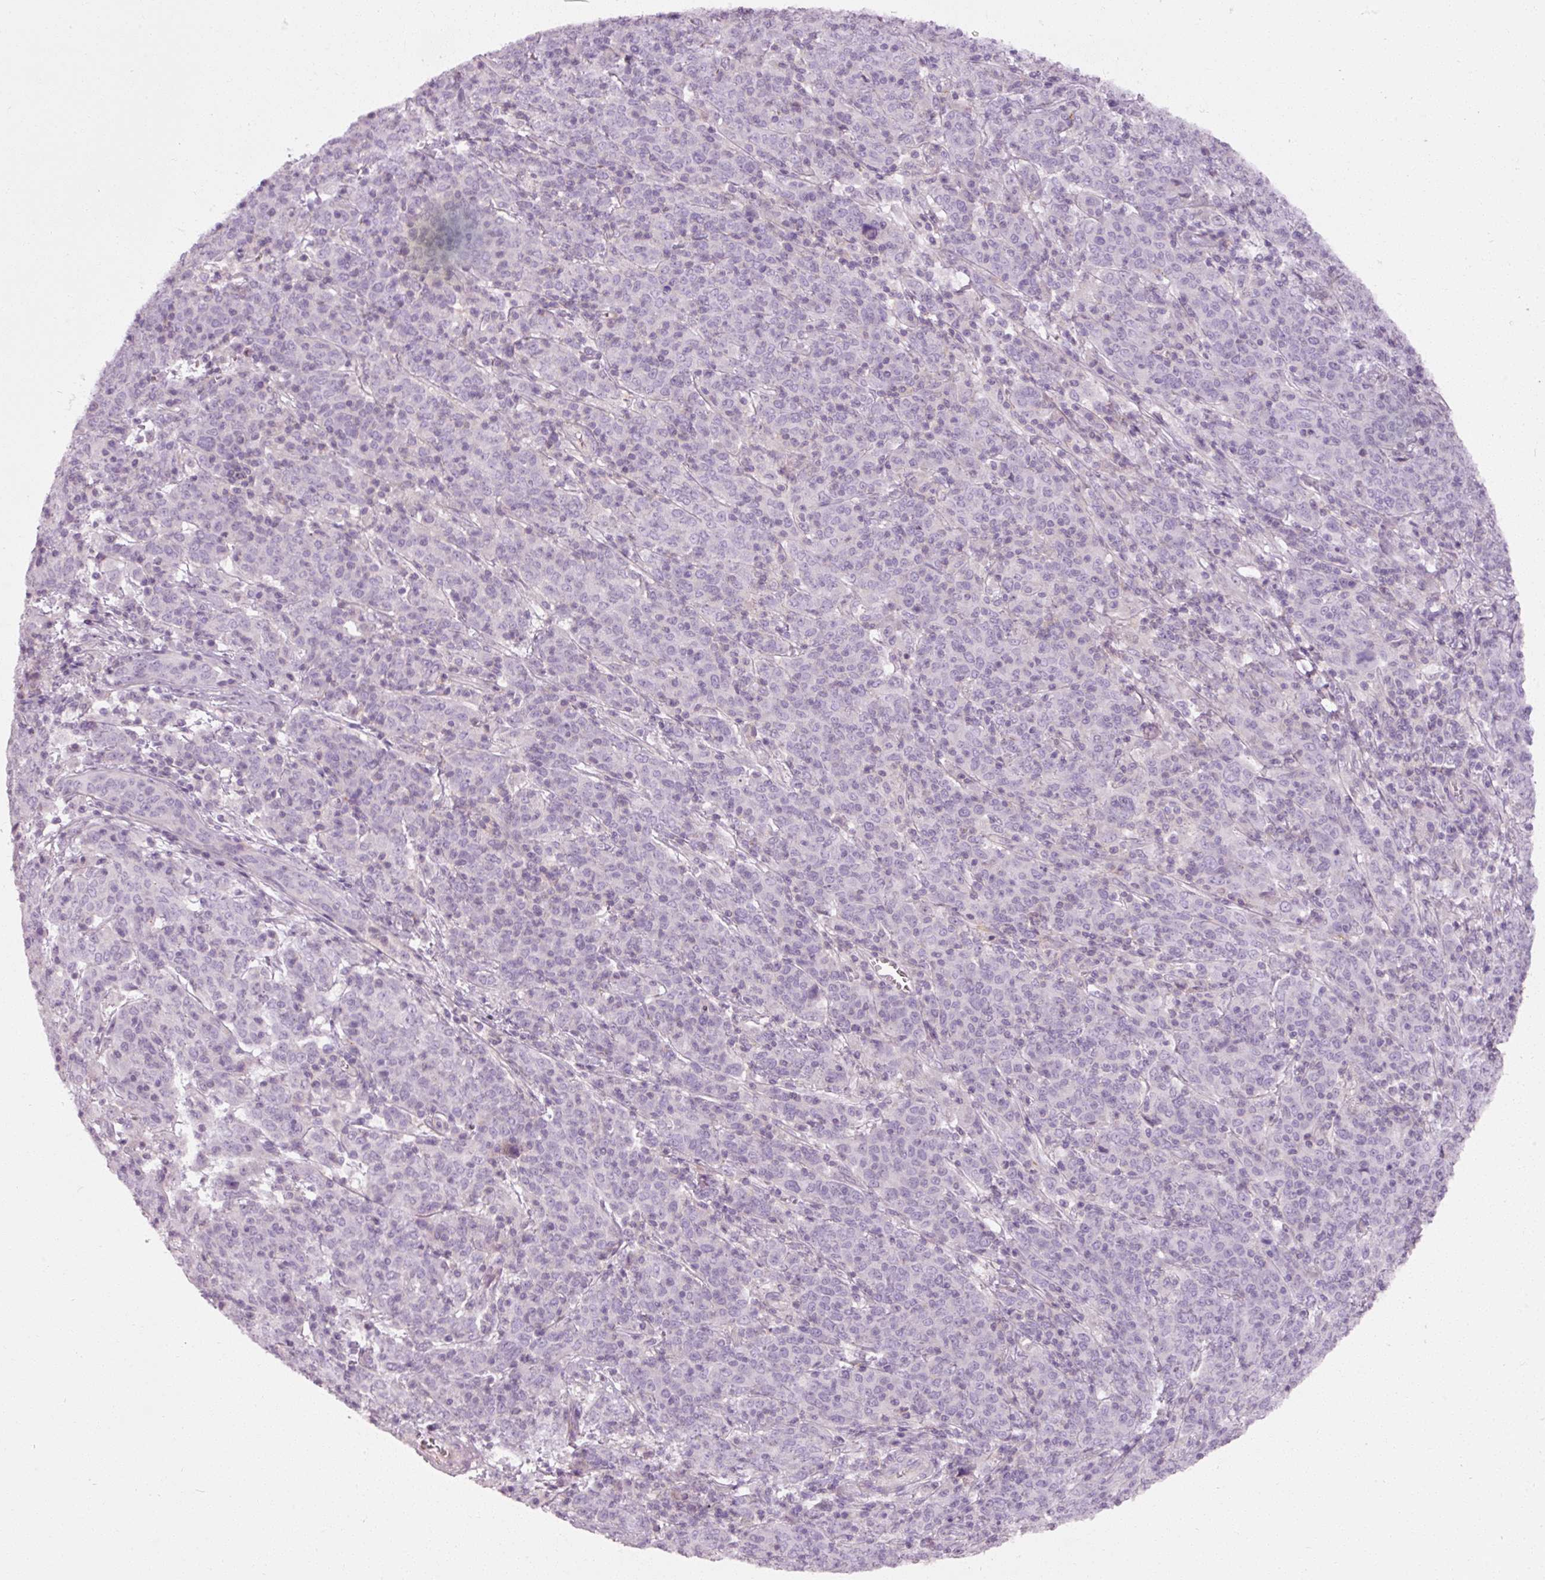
{"staining": {"intensity": "negative", "quantity": "none", "location": "none"}, "tissue": "cervical cancer", "cell_type": "Tumor cells", "image_type": "cancer", "snomed": [{"axis": "morphology", "description": "Squamous cell carcinoma, NOS"}, {"axis": "topography", "description": "Cervix"}], "caption": "High magnification brightfield microscopy of cervical cancer stained with DAB (3,3'-diaminobenzidine) (brown) and counterstained with hematoxylin (blue): tumor cells show no significant positivity.", "gene": "MUC5AC", "patient": {"sex": "female", "age": 67}}